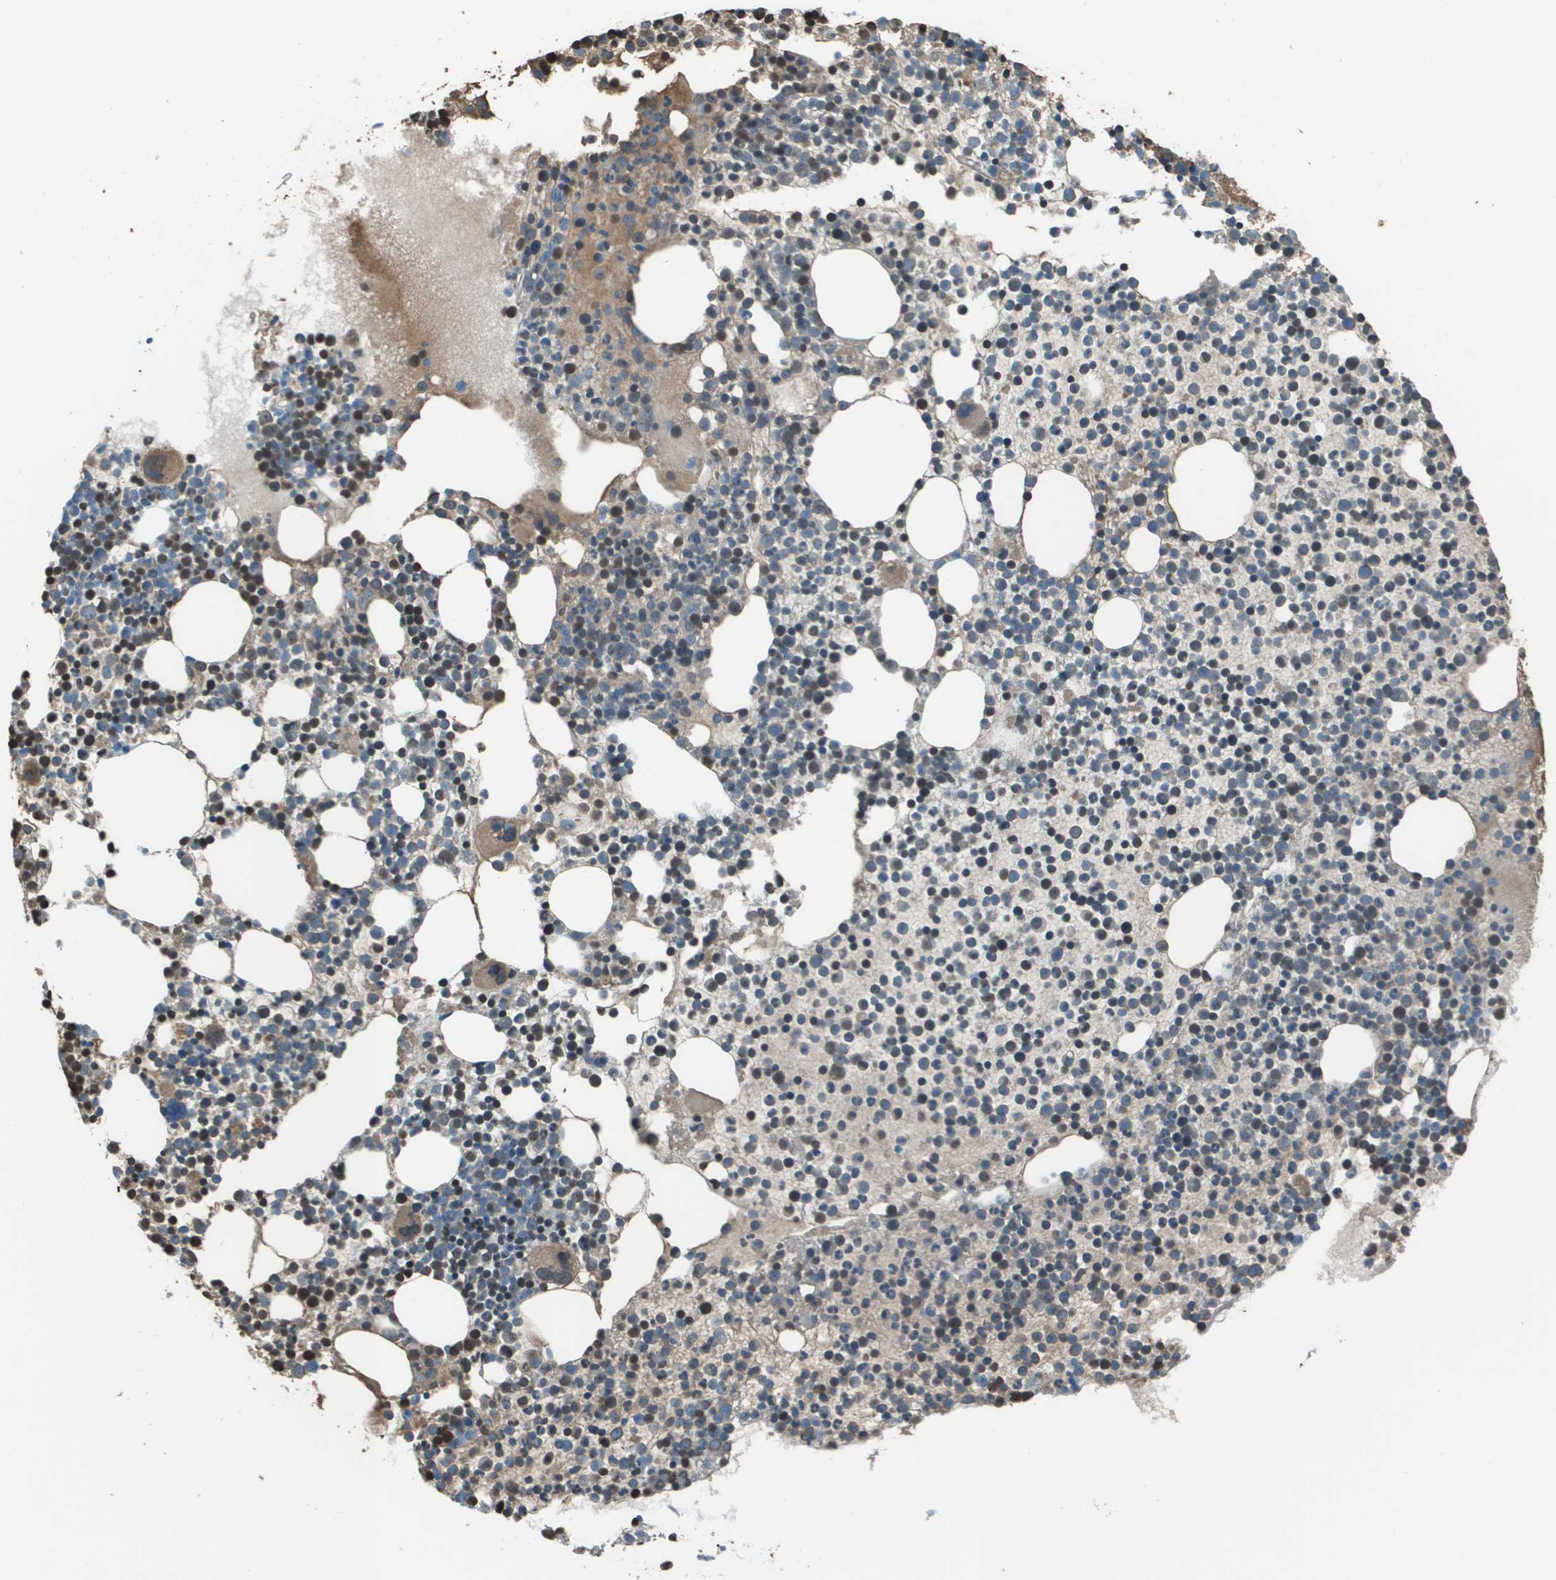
{"staining": {"intensity": "moderate", "quantity": "<25%", "location": "cytoplasmic/membranous,nuclear"}, "tissue": "bone marrow", "cell_type": "Hematopoietic cells", "image_type": "normal", "snomed": [{"axis": "morphology", "description": "Normal tissue, NOS"}, {"axis": "morphology", "description": "Inflammation, NOS"}, {"axis": "topography", "description": "Bone marrow"}], "caption": "Bone marrow stained with DAB (3,3'-diaminobenzidine) IHC reveals low levels of moderate cytoplasmic/membranous,nuclear staining in about <25% of hematopoietic cells.", "gene": "UTS2", "patient": {"sex": "male", "age": 58}}